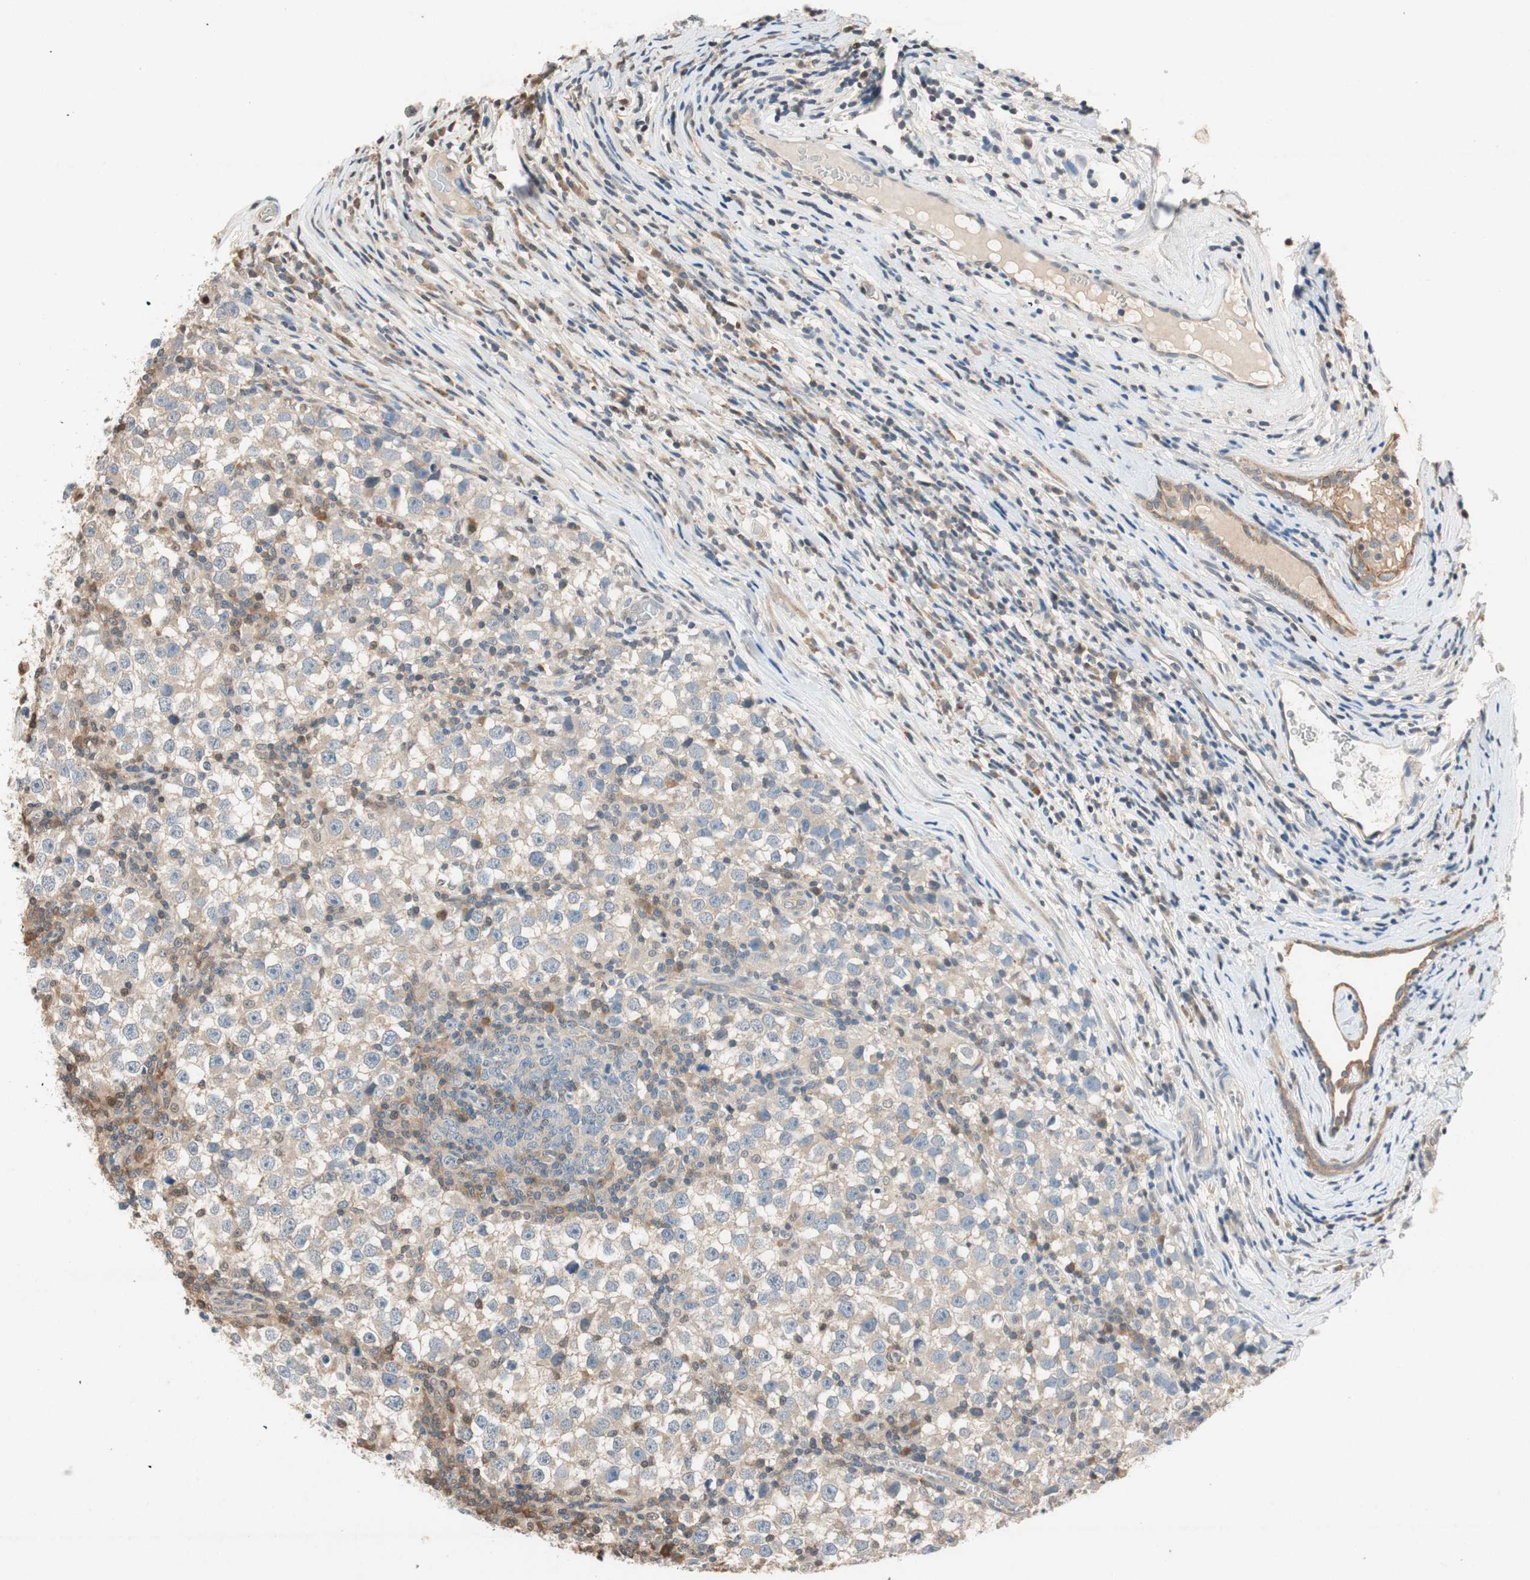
{"staining": {"intensity": "weak", "quantity": ">75%", "location": "cytoplasmic/membranous"}, "tissue": "testis cancer", "cell_type": "Tumor cells", "image_type": "cancer", "snomed": [{"axis": "morphology", "description": "Seminoma, NOS"}, {"axis": "topography", "description": "Testis"}], "caption": "The histopathology image reveals staining of testis cancer, revealing weak cytoplasmic/membranous protein positivity (brown color) within tumor cells.", "gene": "SERPINB5", "patient": {"sex": "male", "age": 65}}